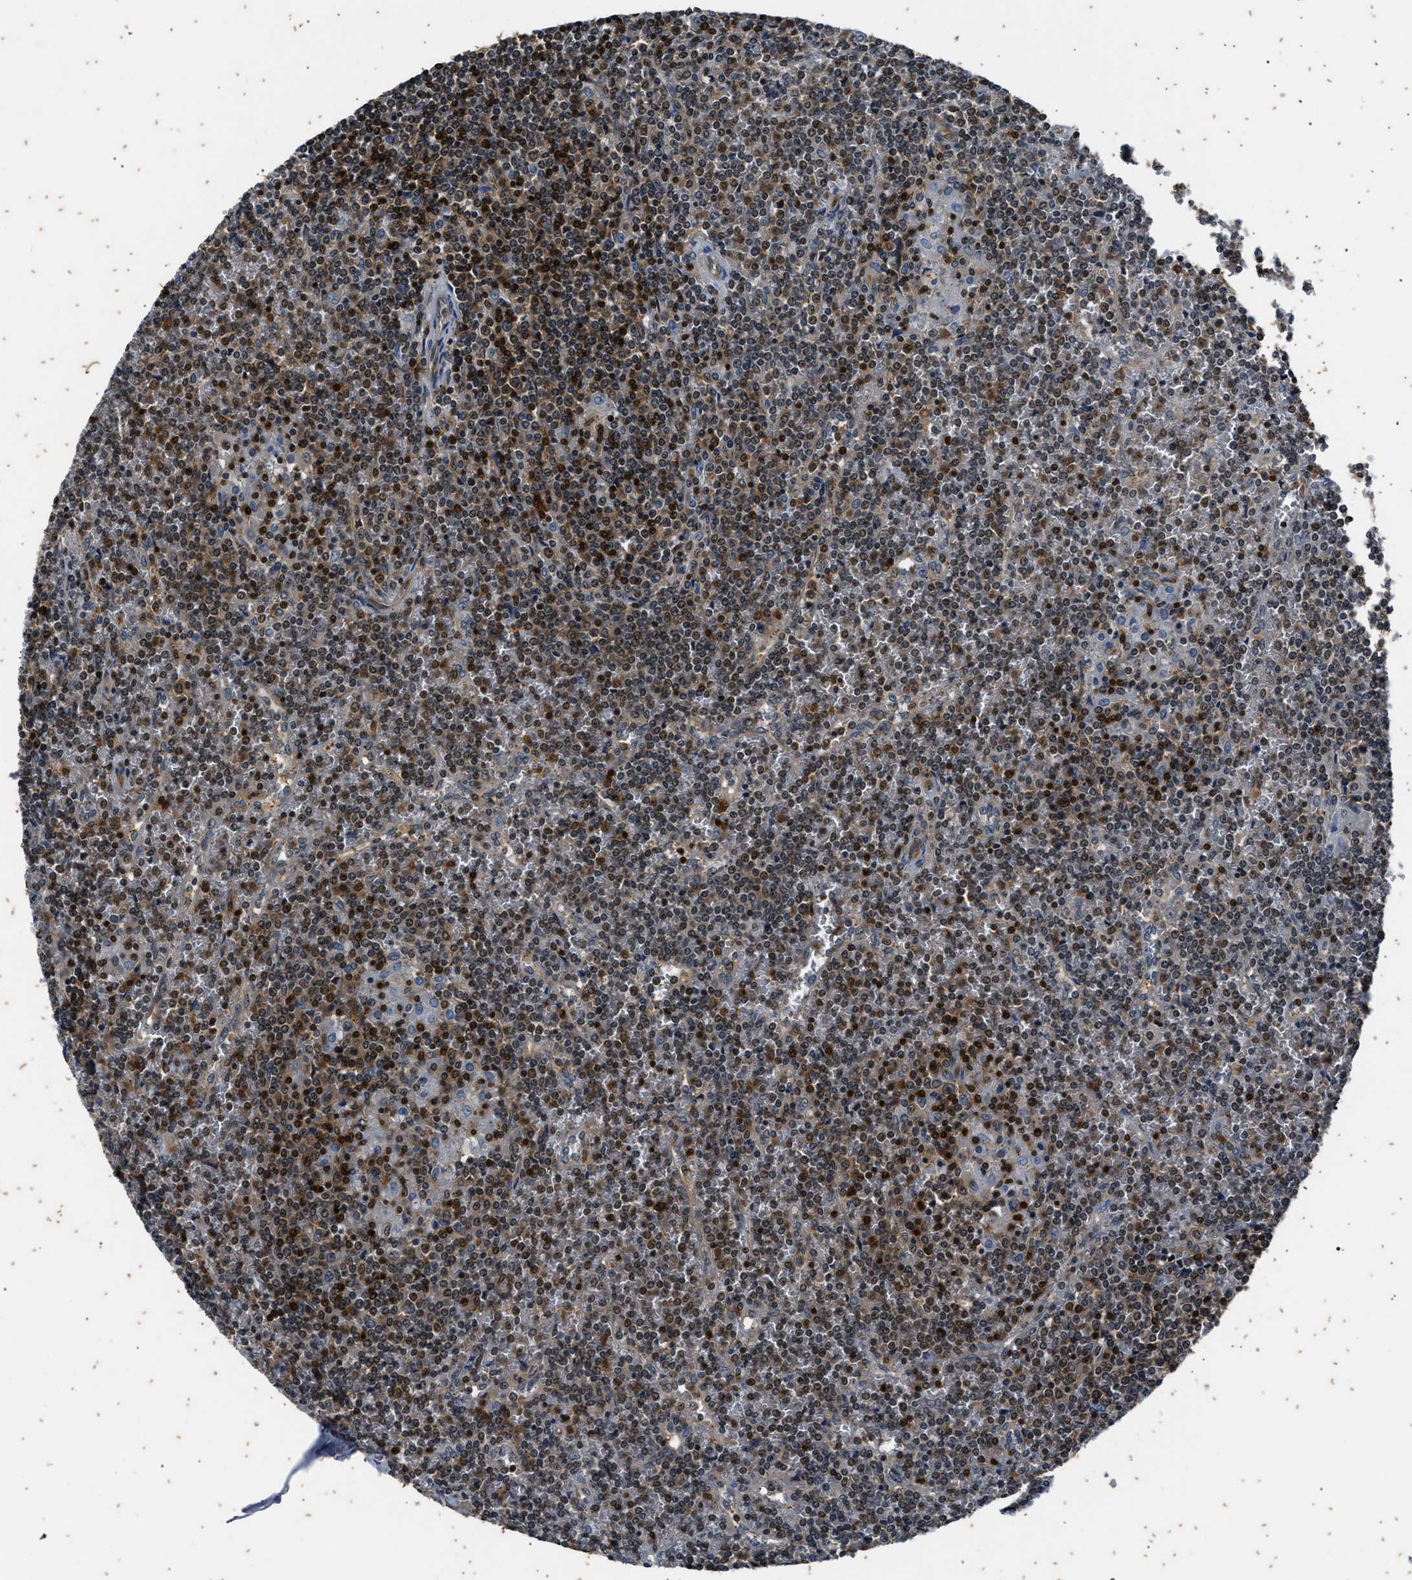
{"staining": {"intensity": "moderate", "quantity": ">75%", "location": "nuclear"}, "tissue": "lymphoma", "cell_type": "Tumor cells", "image_type": "cancer", "snomed": [{"axis": "morphology", "description": "Malignant lymphoma, non-Hodgkin's type, Low grade"}, {"axis": "topography", "description": "Spleen"}], "caption": "Protein staining shows moderate nuclear expression in approximately >75% of tumor cells in lymphoma. (Brightfield microscopy of DAB IHC at high magnification).", "gene": "PTPN7", "patient": {"sex": "female", "age": 19}}